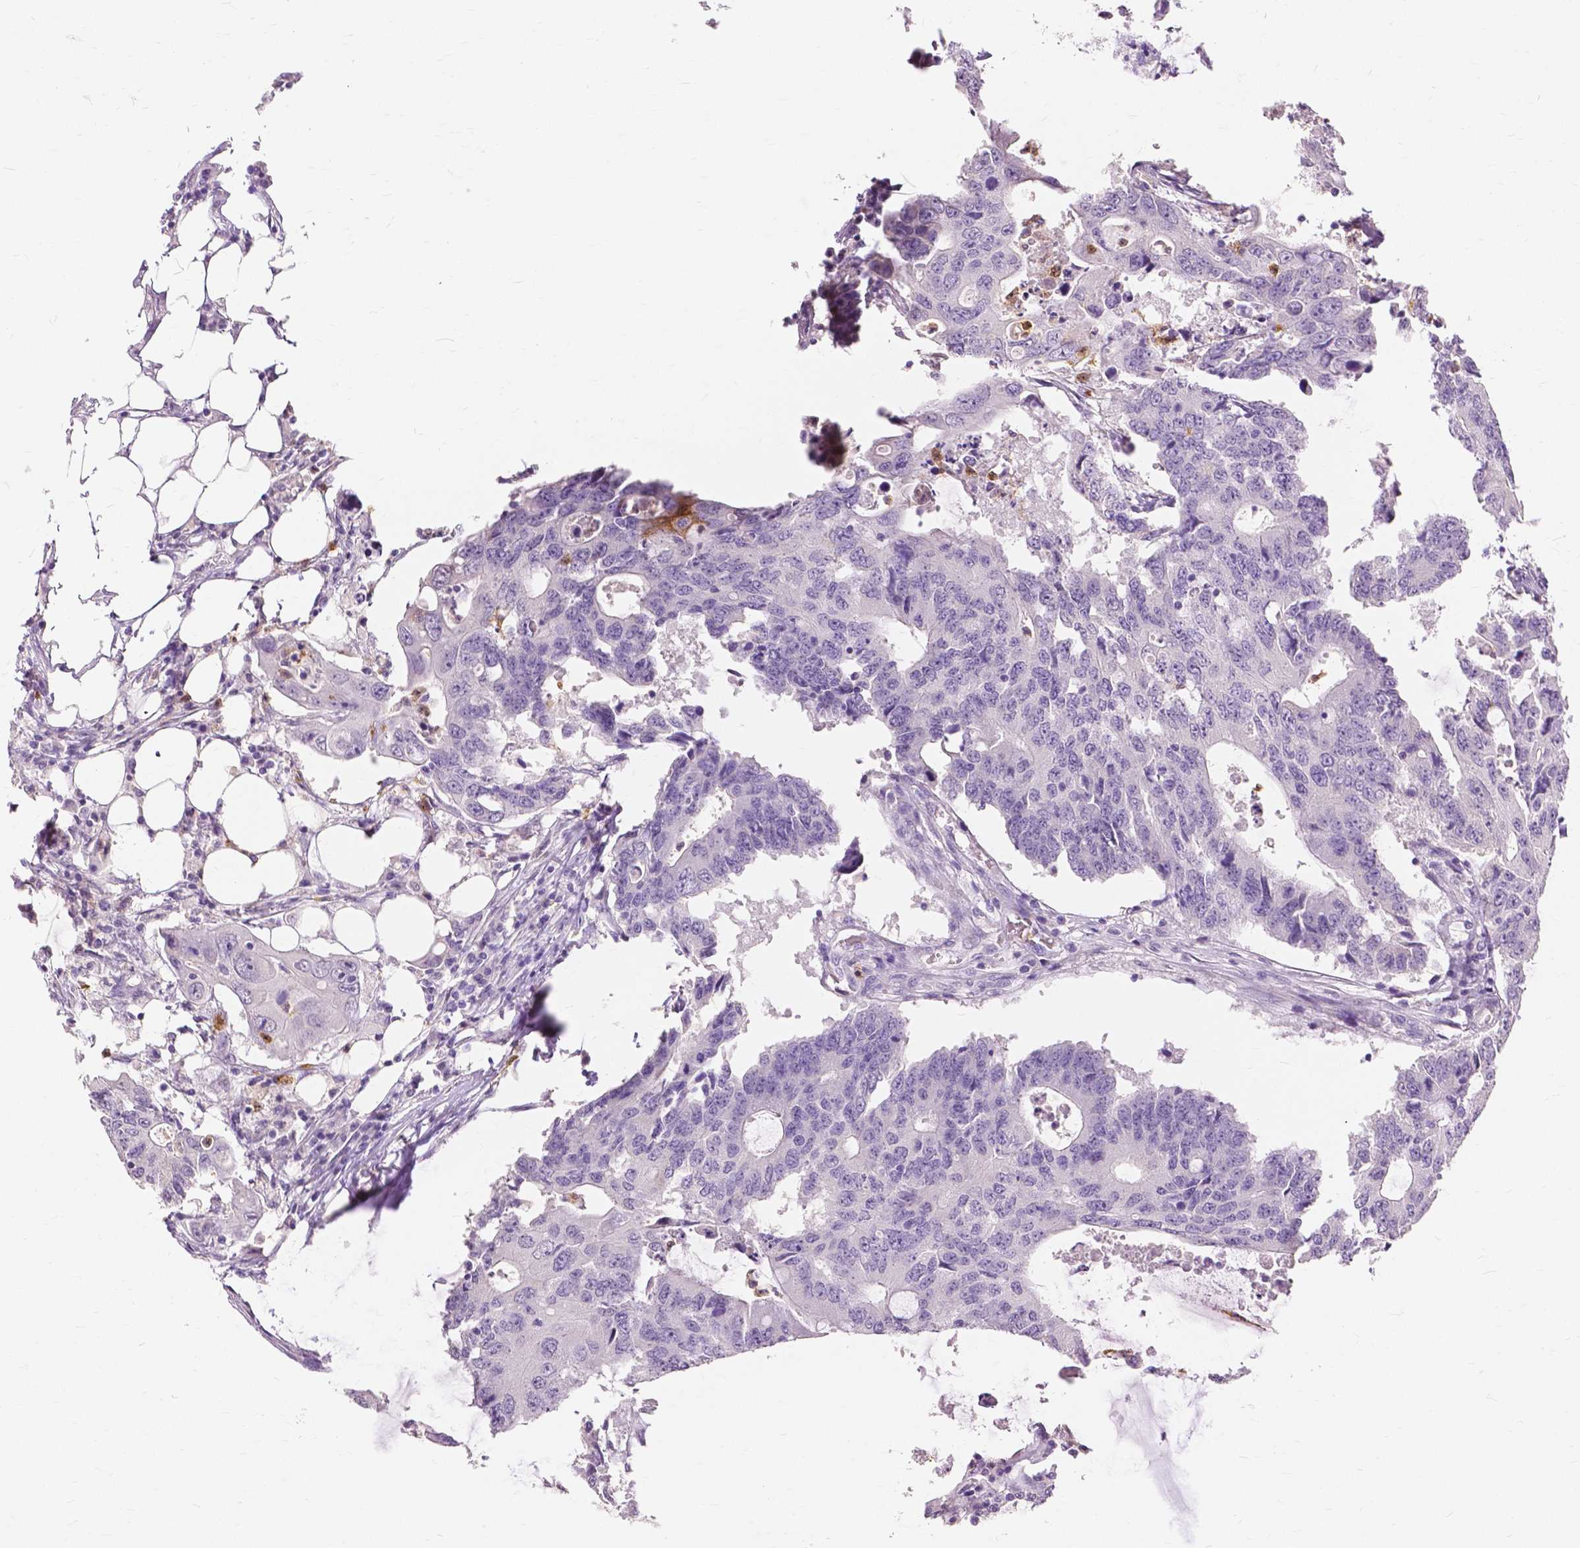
{"staining": {"intensity": "negative", "quantity": "none", "location": "none"}, "tissue": "colorectal cancer", "cell_type": "Tumor cells", "image_type": "cancer", "snomed": [{"axis": "morphology", "description": "Adenocarcinoma, NOS"}, {"axis": "topography", "description": "Colon"}], "caption": "An immunohistochemistry photomicrograph of adenocarcinoma (colorectal) is shown. There is no staining in tumor cells of adenocarcinoma (colorectal).", "gene": "CXCR2", "patient": {"sex": "male", "age": 71}}